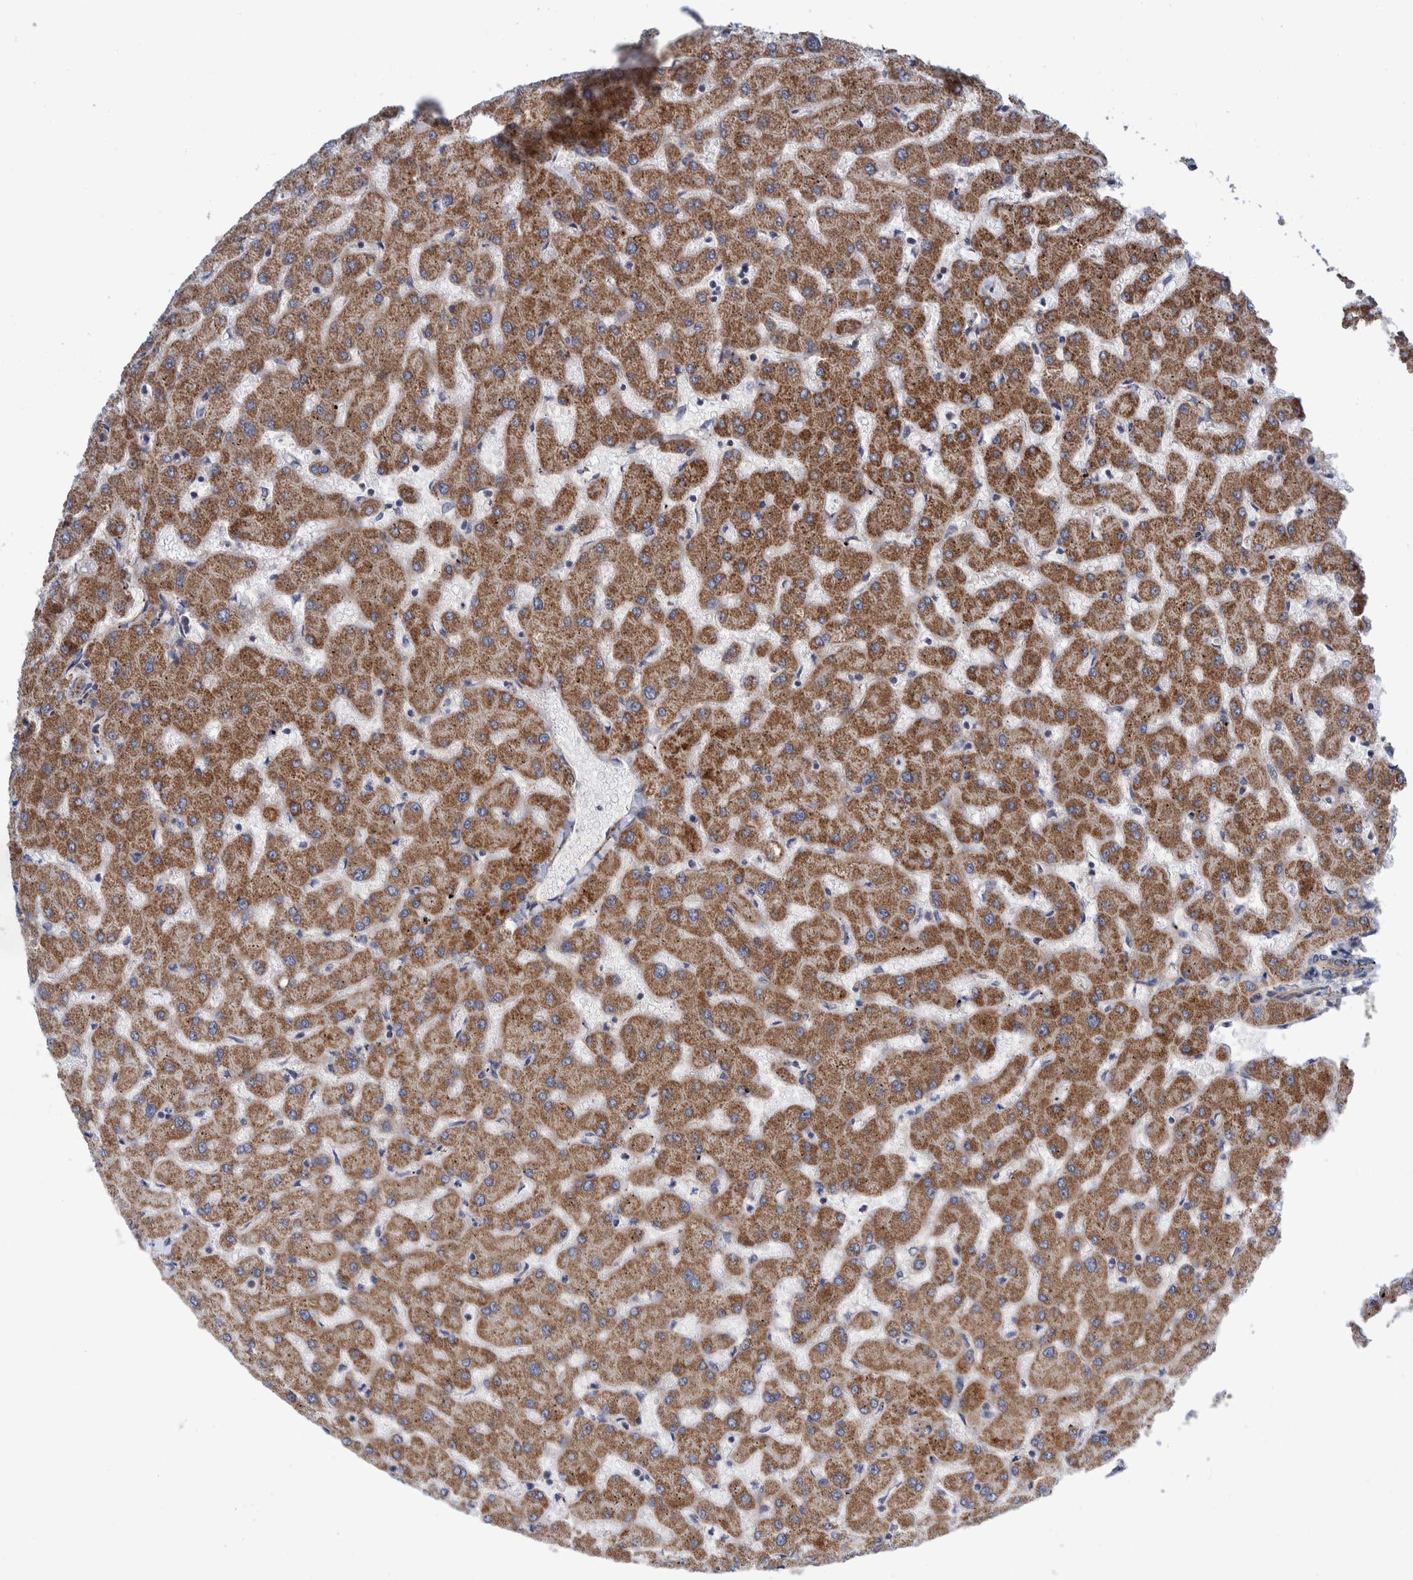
{"staining": {"intensity": "negative", "quantity": "none", "location": "none"}, "tissue": "liver", "cell_type": "Cholangiocytes", "image_type": "normal", "snomed": [{"axis": "morphology", "description": "Normal tissue, NOS"}, {"axis": "topography", "description": "Liver"}], "caption": "Human liver stained for a protein using immunohistochemistry (IHC) shows no expression in cholangiocytes.", "gene": "ENSG00000262660", "patient": {"sex": "female", "age": 63}}